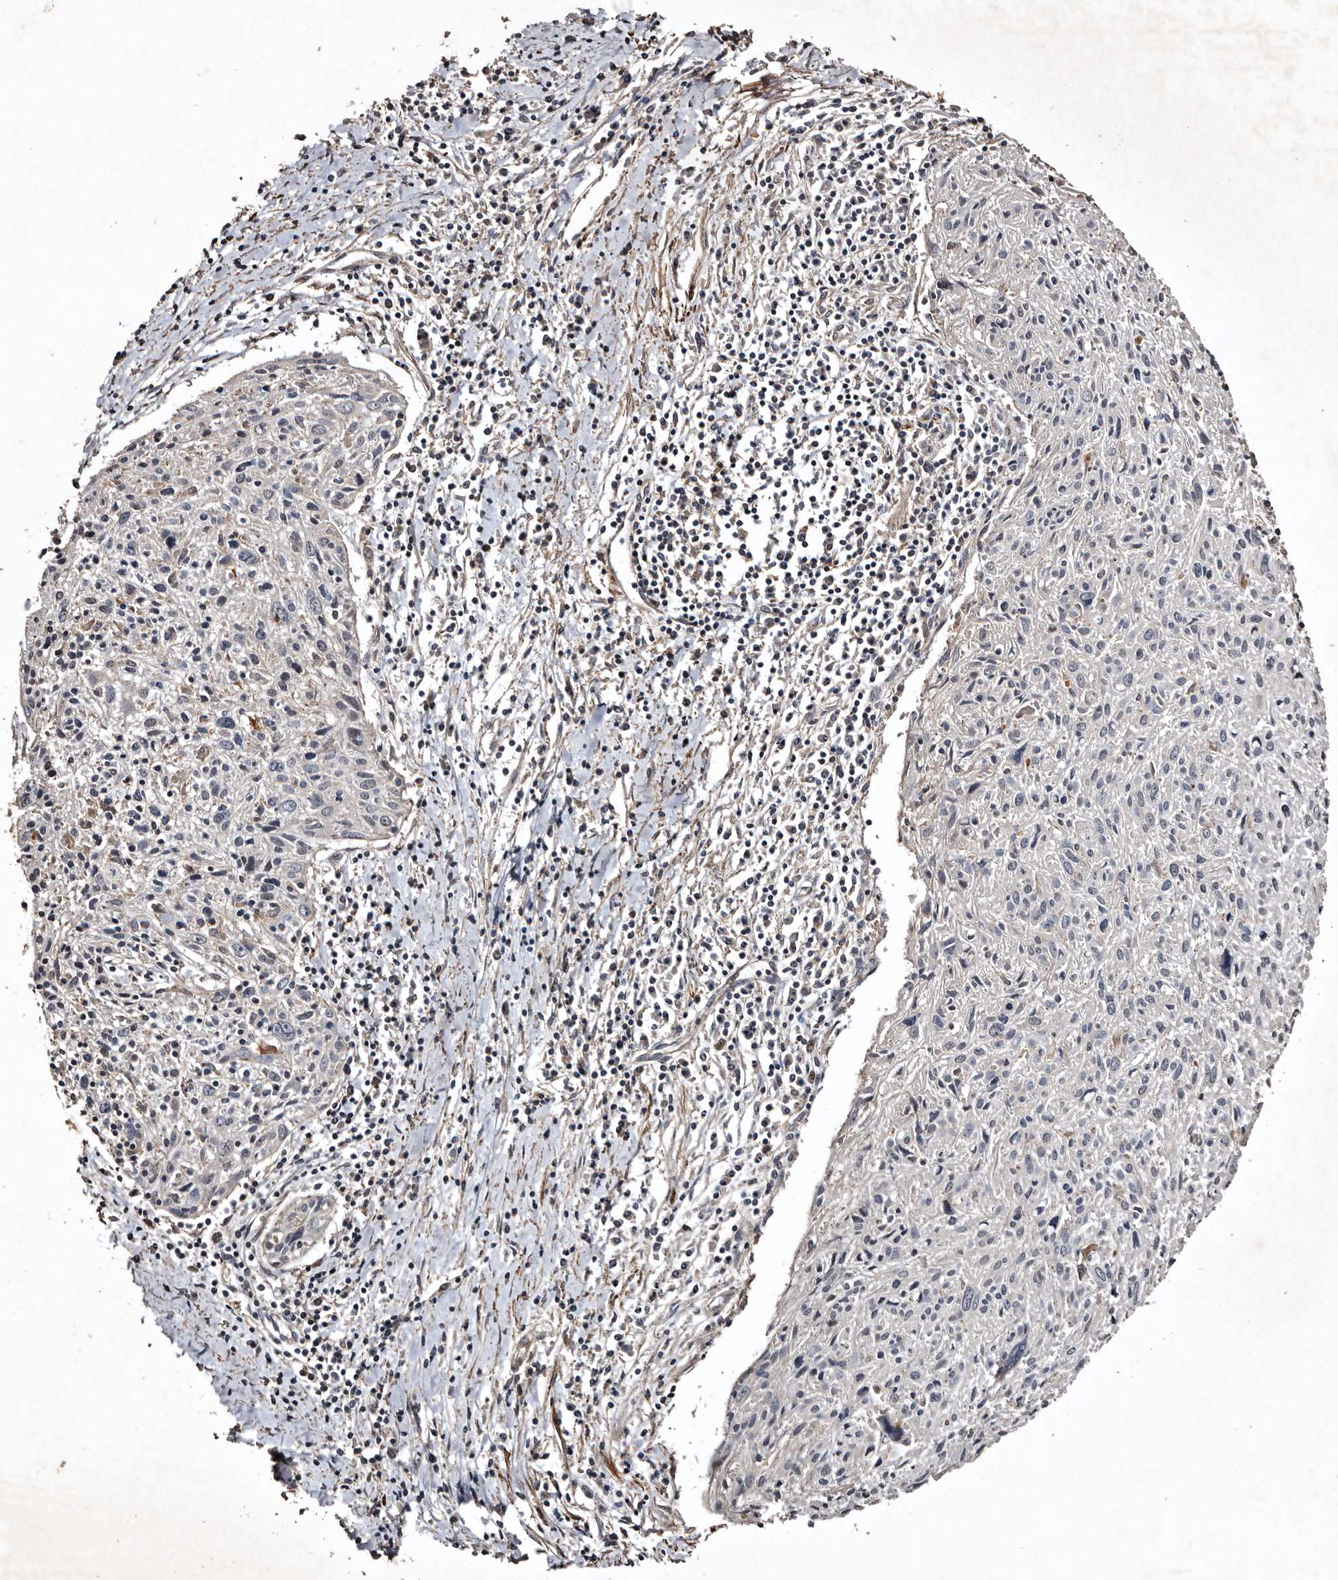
{"staining": {"intensity": "negative", "quantity": "none", "location": "none"}, "tissue": "cervical cancer", "cell_type": "Tumor cells", "image_type": "cancer", "snomed": [{"axis": "morphology", "description": "Squamous cell carcinoma, NOS"}, {"axis": "topography", "description": "Cervix"}], "caption": "Cervical cancer (squamous cell carcinoma) stained for a protein using immunohistochemistry exhibits no staining tumor cells.", "gene": "PRKD3", "patient": {"sex": "female", "age": 51}}